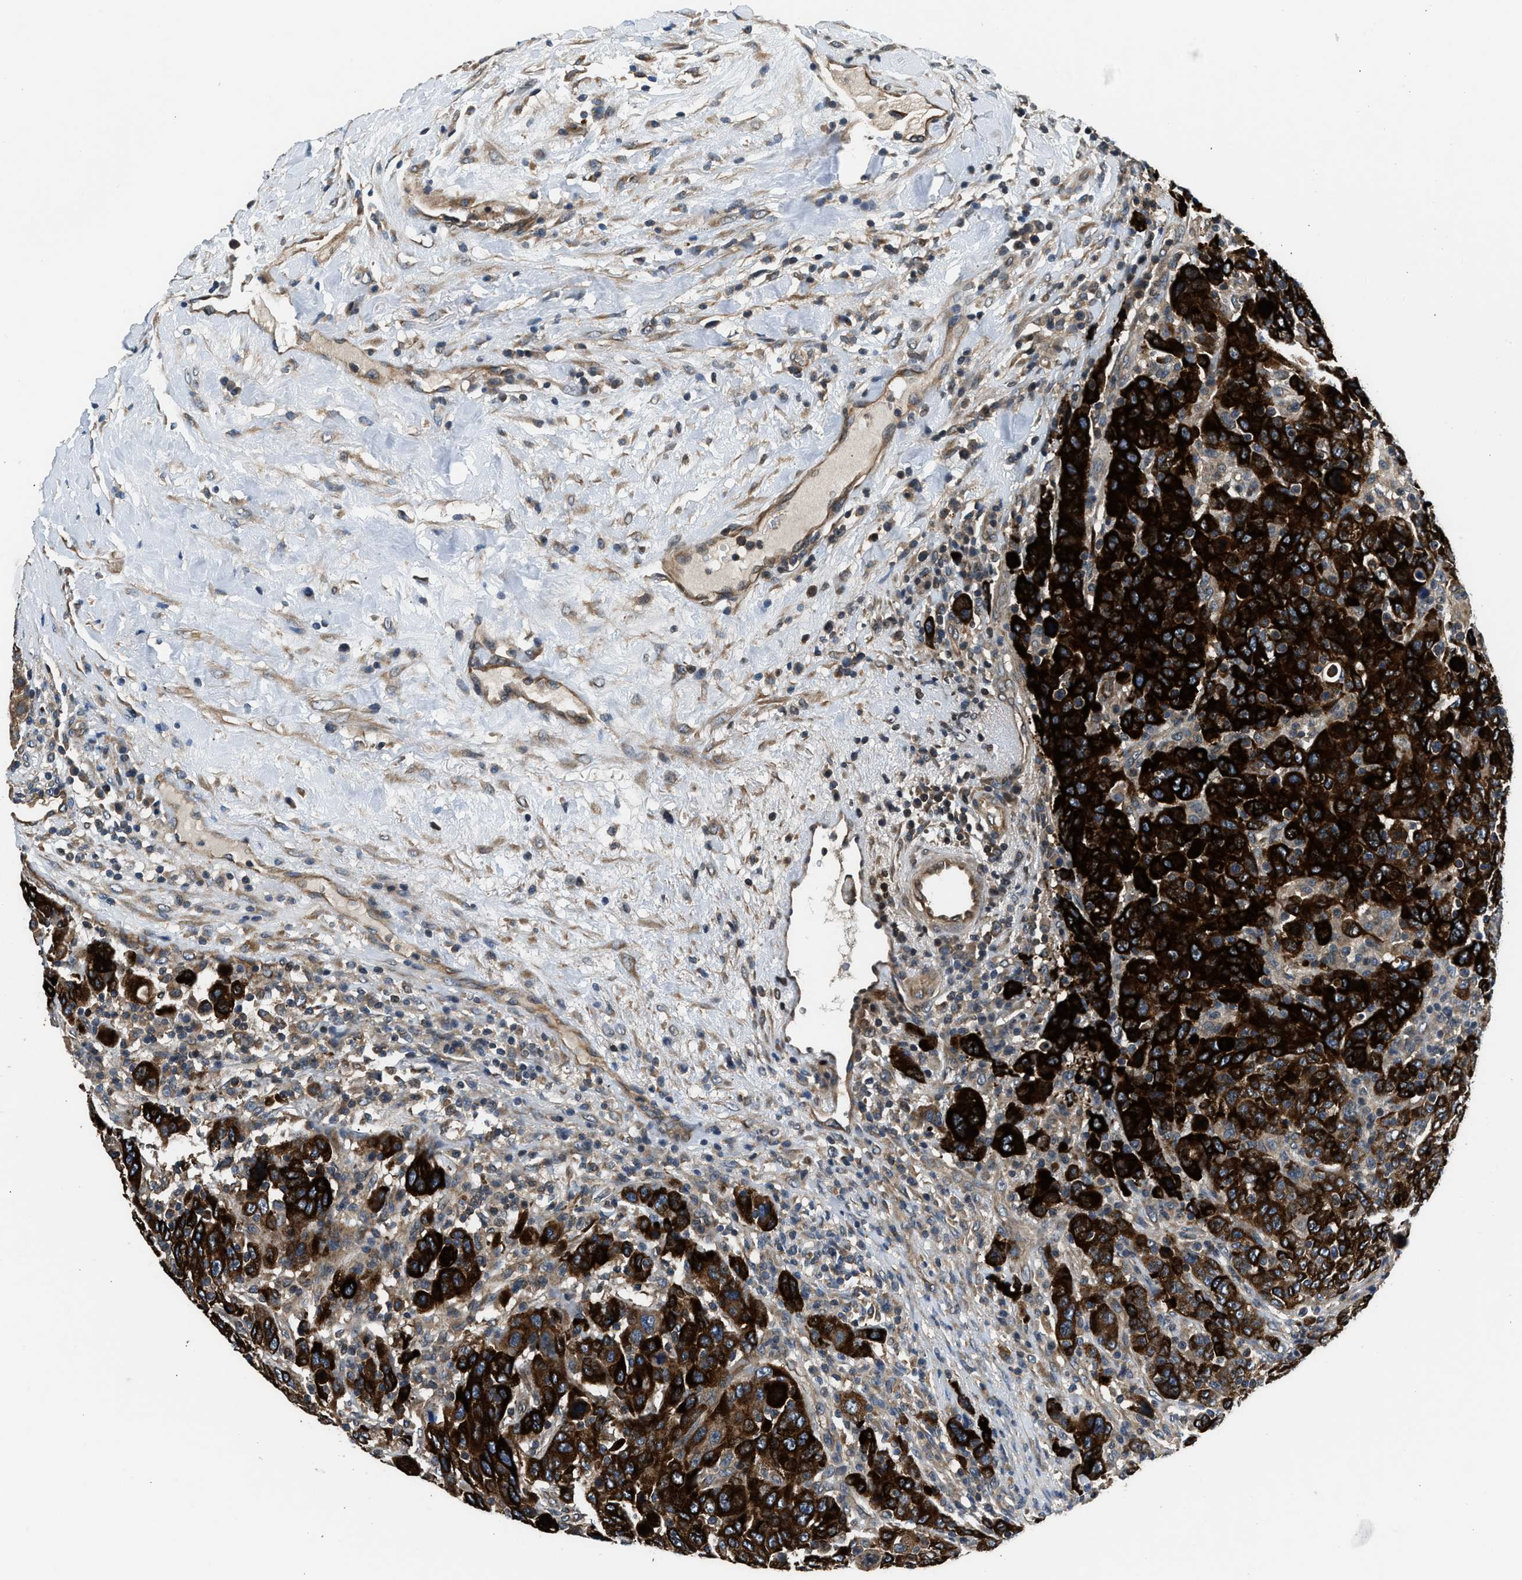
{"staining": {"intensity": "strong", "quantity": ">75%", "location": "cytoplasmic/membranous"}, "tissue": "breast cancer", "cell_type": "Tumor cells", "image_type": "cancer", "snomed": [{"axis": "morphology", "description": "Duct carcinoma"}, {"axis": "topography", "description": "Breast"}], "caption": "Immunohistochemical staining of human infiltrating ductal carcinoma (breast) reveals high levels of strong cytoplasmic/membranous protein staining in approximately >75% of tumor cells. (IHC, brightfield microscopy, high magnification).", "gene": "IL3RA", "patient": {"sex": "female", "age": 37}}